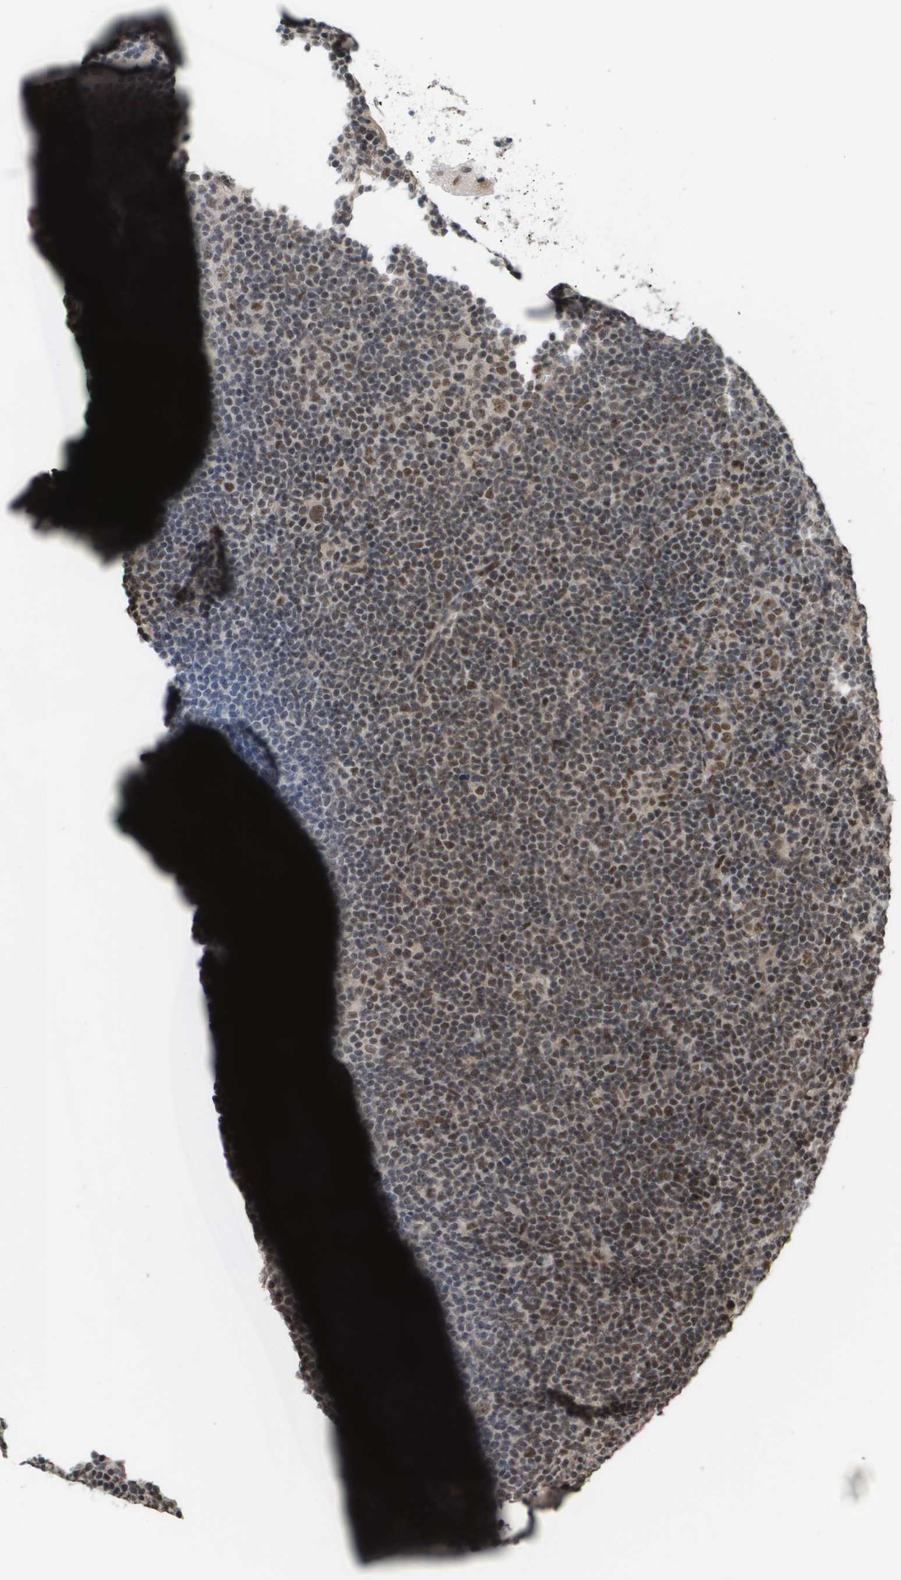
{"staining": {"intensity": "strong", "quantity": ">75%", "location": "nuclear"}, "tissue": "lymphoma", "cell_type": "Tumor cells", "image_type": "cancer", "snomed": [{"axis": "morphology", "description": "Hodgkin's disease, NOS"}, {"axis": "topography", "description": "Lymph node"}], "caption": "A high-resolution image shows immunohistochemistry staining of lymphoma, which demonstrates strong nuclear positivity in about >75% of tumor cells.", "gene": "CDT1", "patient": {"sex": "female", "age": 57}}